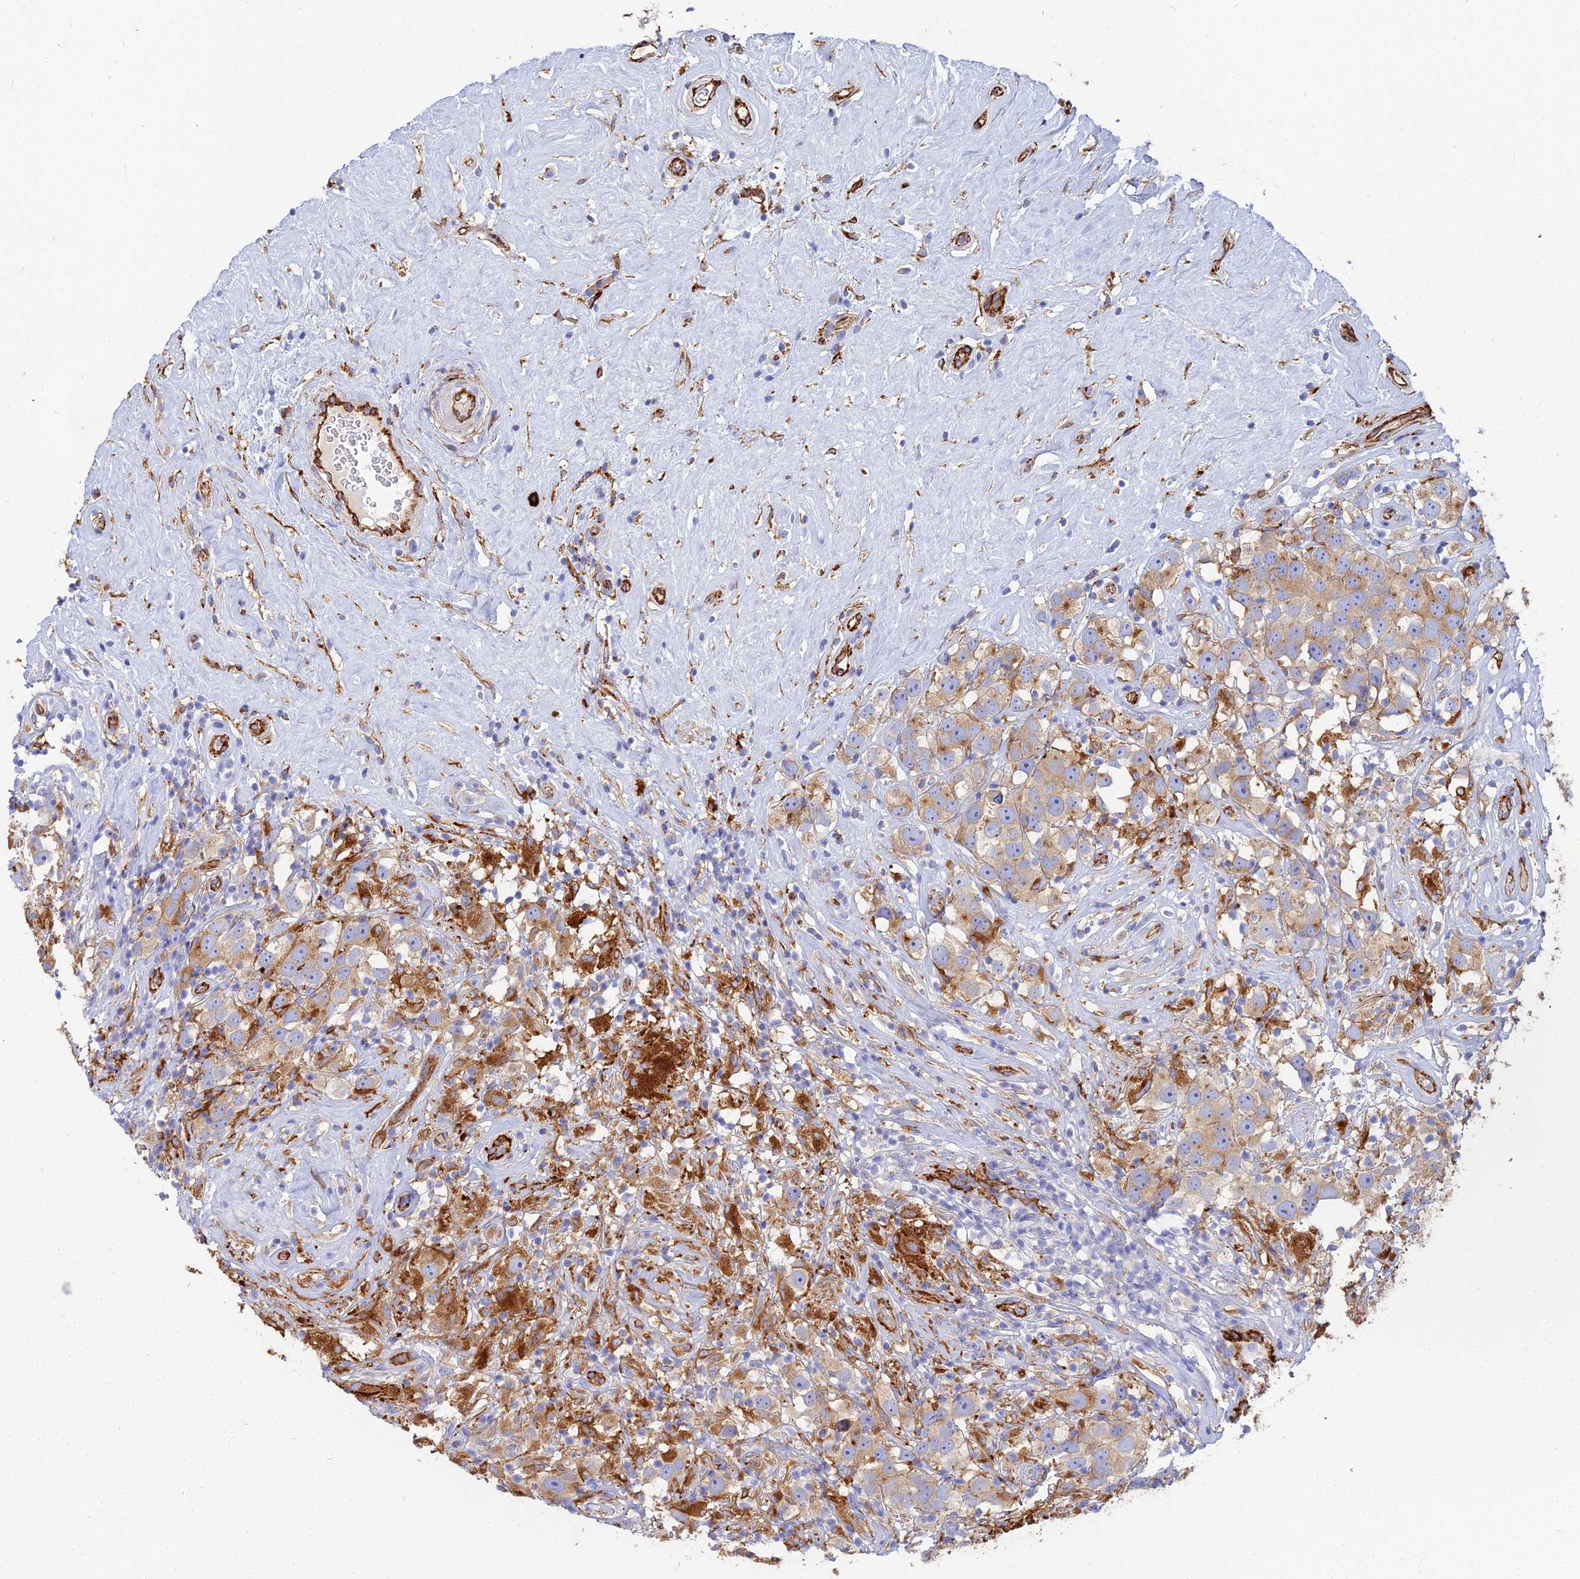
{"staining": {"intensity": "moderate", "quantity": ">75%", "location": "cytoplasmic/membranous"}, "tissue": "testis cancer", "cell_type": "Tumor cells", "image_type": "cancer", "snomed": [{"axis": "morphology", "description": "Seminoma, NOS"}, {"axis": "topography", "description": "Testis"}], "caption": "IHC of human testis cancer exhibits medium levels of moderate cytoplasmic/membranous expression in approximately >75% of tumor cells. Using DAB (3,3'-diaminobenzidine) (brown) and hematoxylin (blue) stains, captured at high magnification using brightfield microscopy.", "gene": "VAT1", "patient": {"sex": "male", "age": 49}}